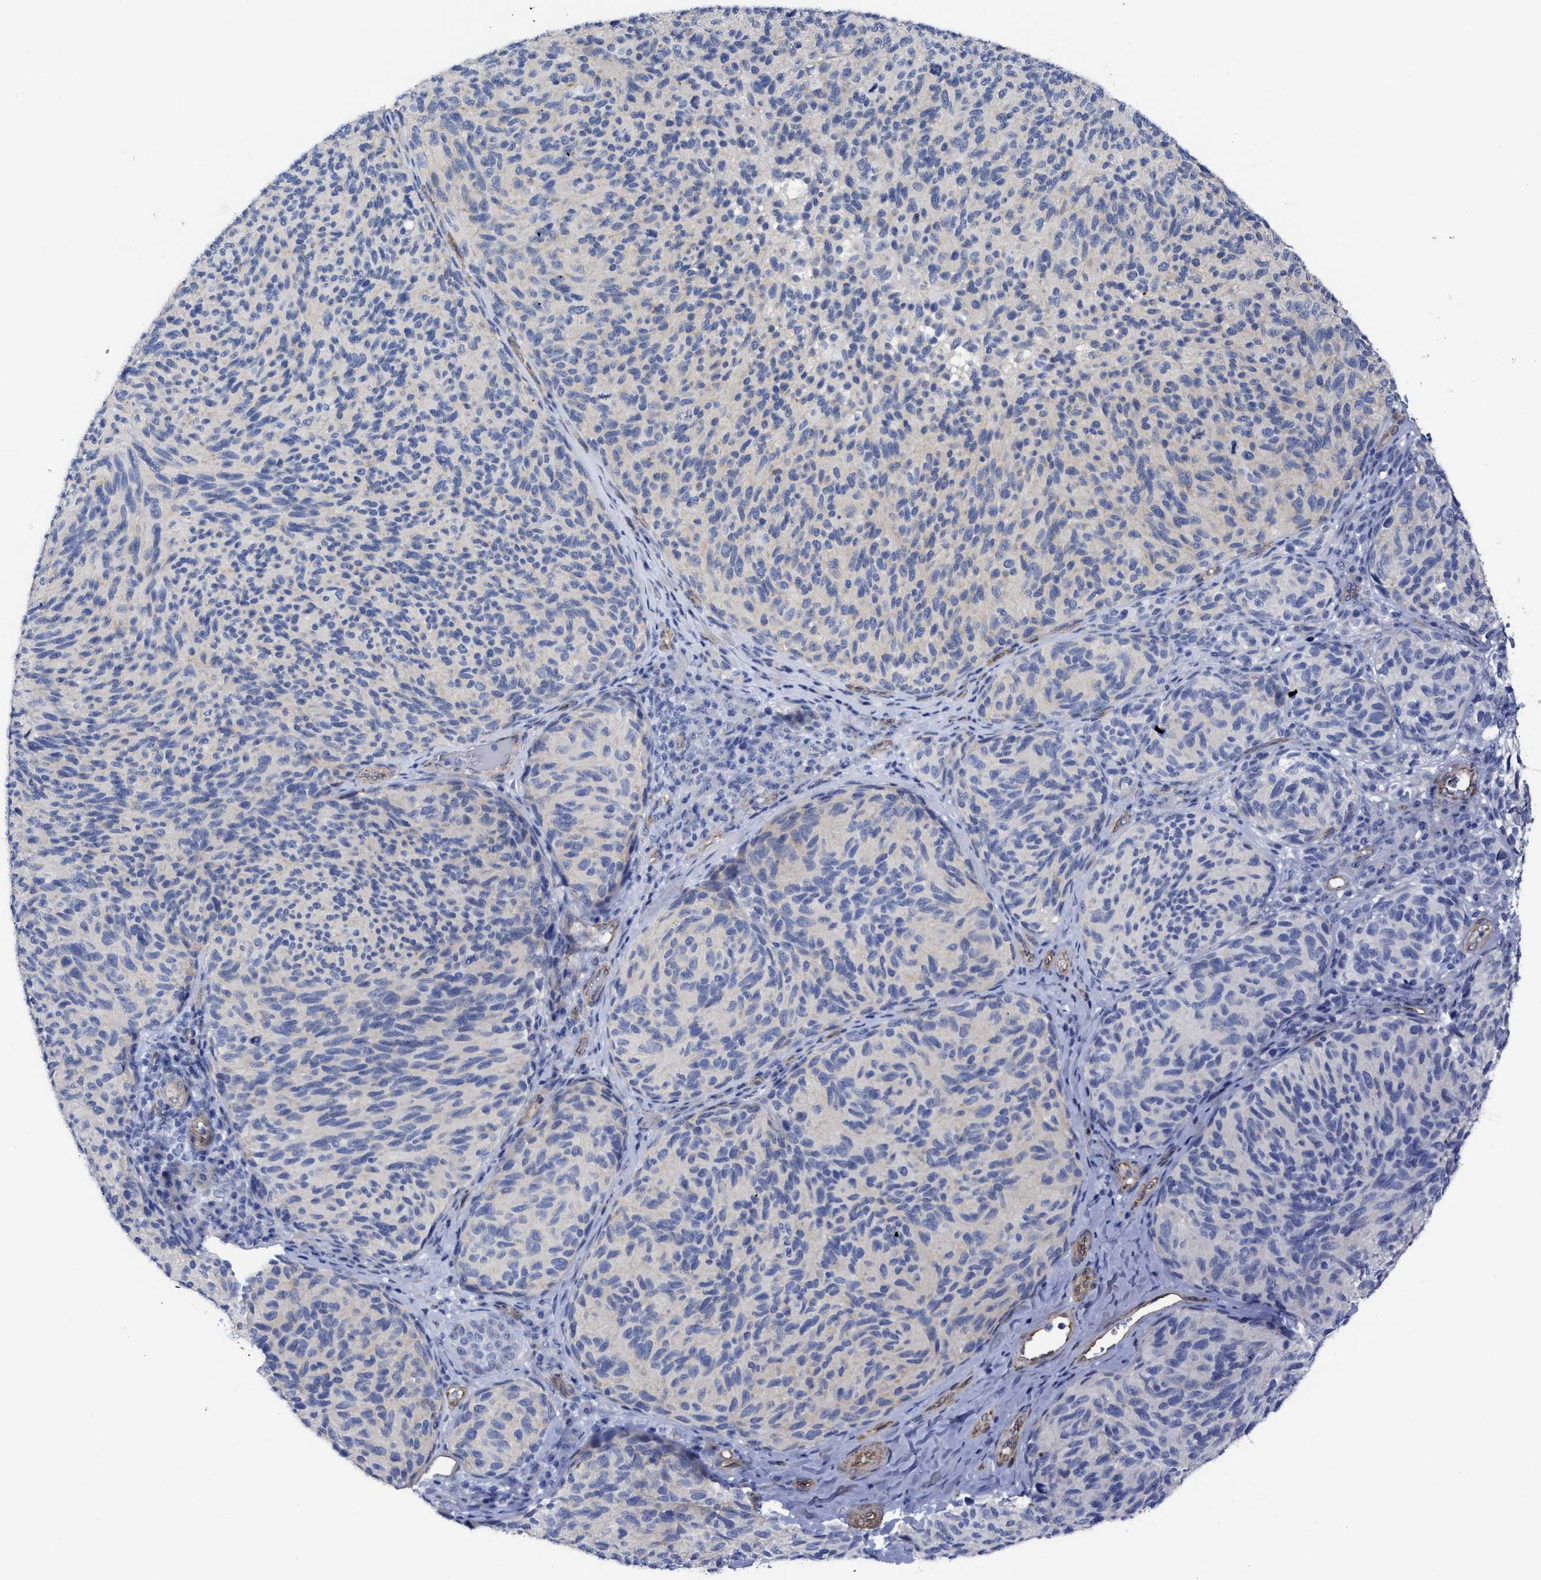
{"staining": {"intensity": "weak", "quantity": "<25%", "location": "cytoplasmic/membranous"}, "tissue": "melanoma", "cell_type": "Tumor cells", "image_type": "cancer", "snomed": [{"axis": "morphology", "description": "Malignant melanoma, NOS"}, {"axis": "topography", "description": "Skin"}], "caption": "This is an immunohistochemistry (IHC) photomicrograph of malignant melanoma. There is no expression in tumor cells.", "gene": "TUB", "patient": {"sex": "female", "age": 73}}